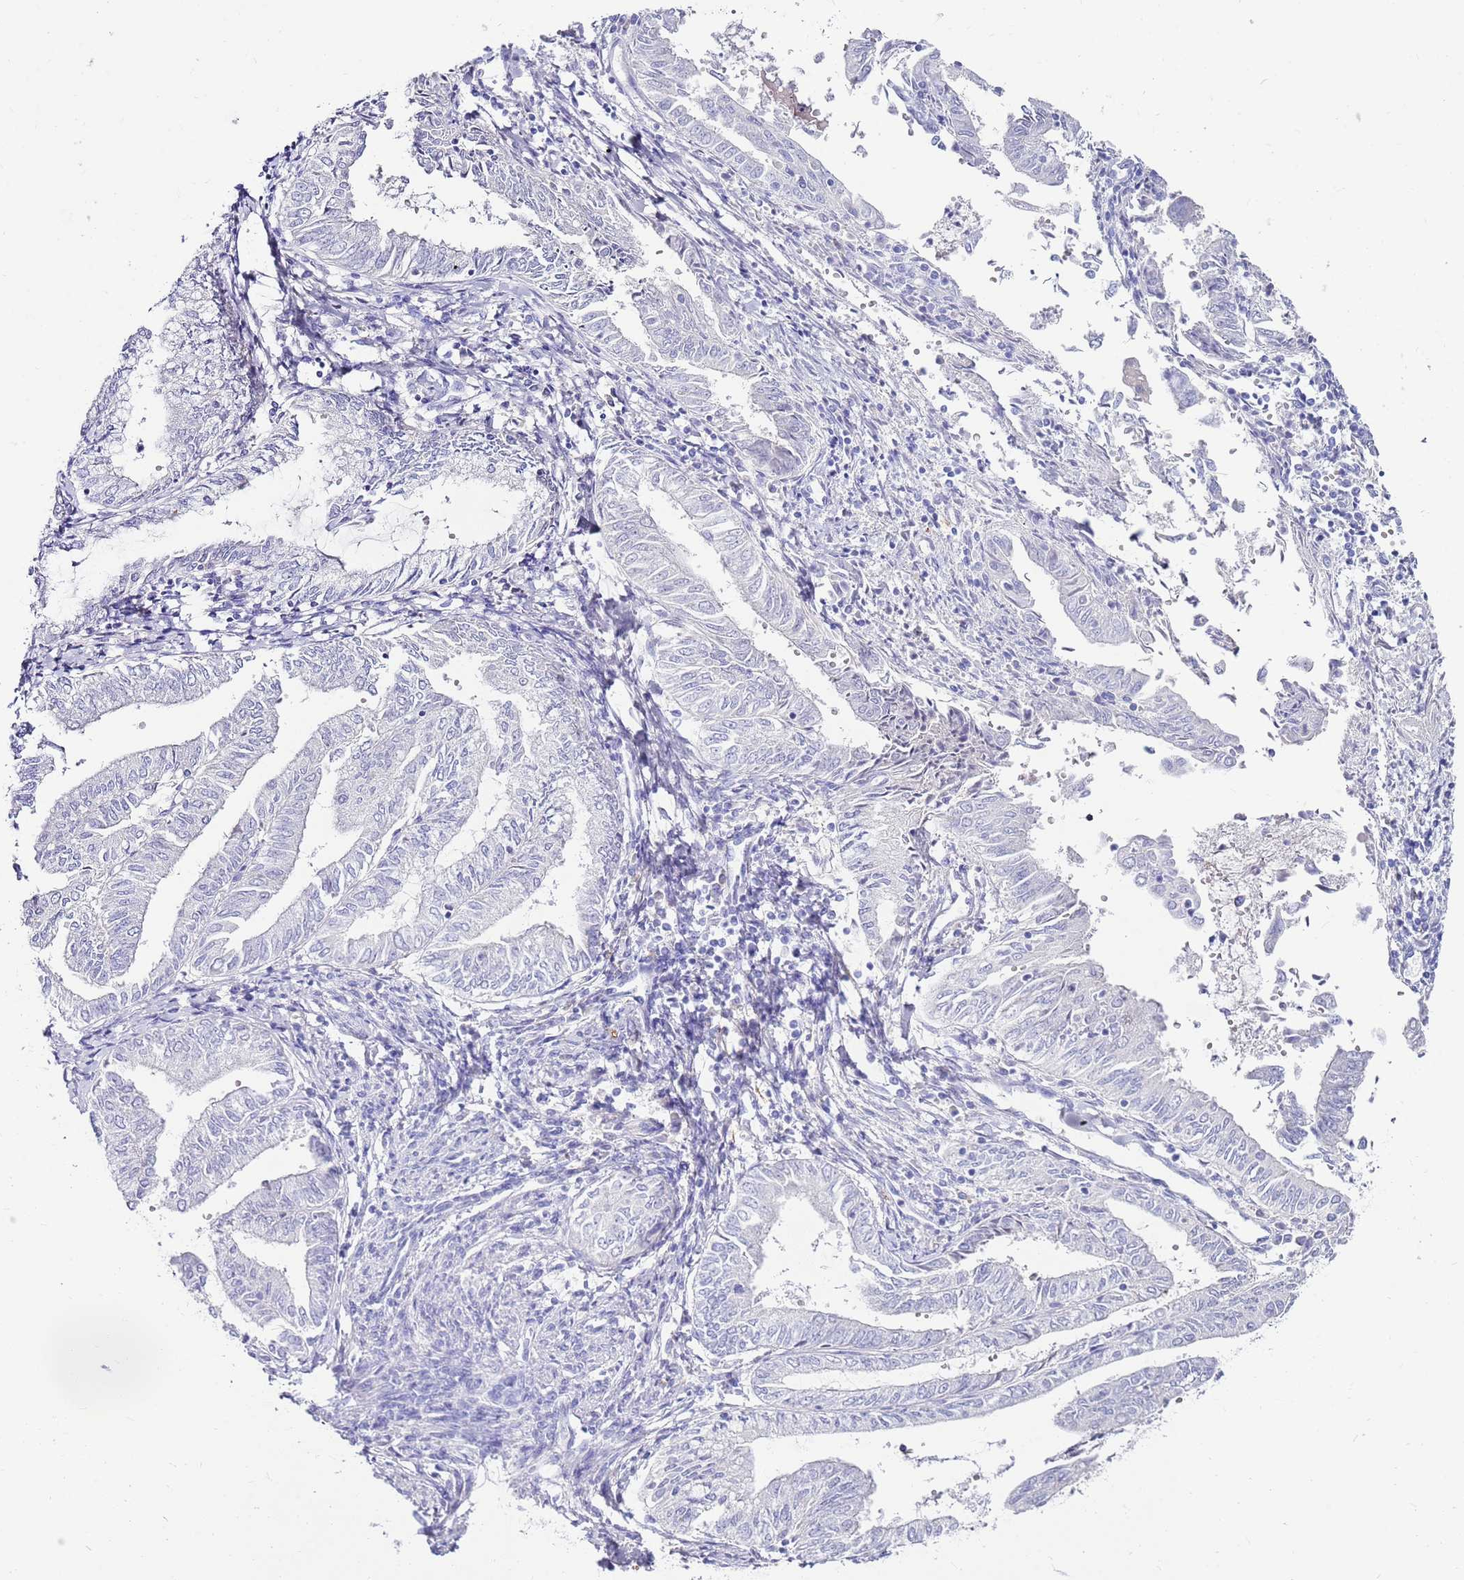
{"staining": {"intensity": "negative", "quantity": "none", "location": "none"}, "tissue": "endometrial cancer", "cell_type": "Tumor cells", "image_type": "cancer", "snomed": [{"axis": "morphology", "description": "Adenocarcinoma, NOS"}, {"axis": "topography", "description": "Endometrium"}], "caption": "Photomicrograph shows no protein positivity in tumor cells of adenocarcinoma (endometrial) tissue. The staining was performed using DAB to visualize the protein expression in brown, while the nuclei were stained in blue with hematoxylin (Magnification: 20x).", "gene": "EVPLL", "patient": {"sex": "female", "age": 66}}